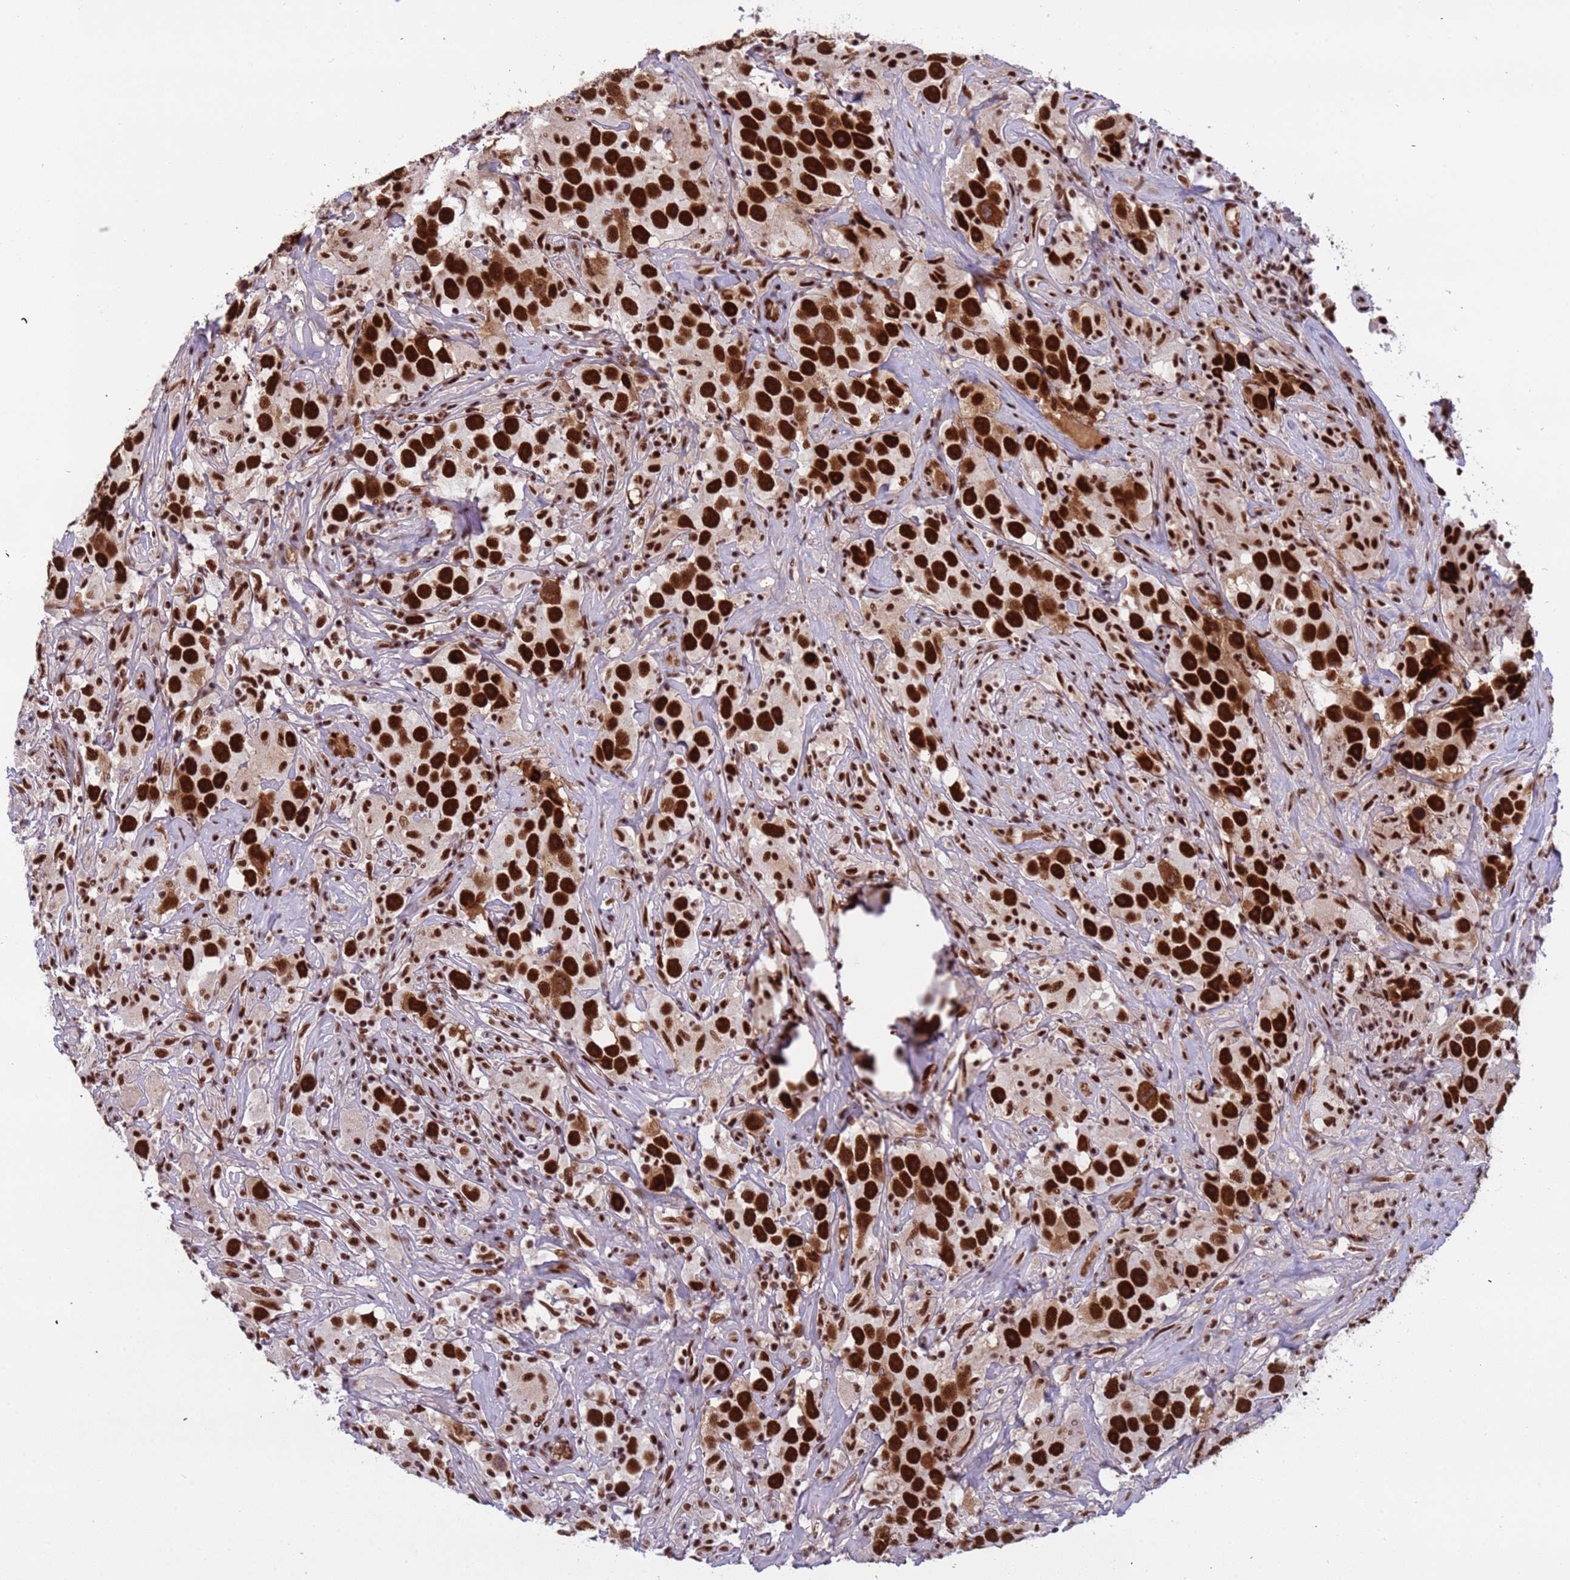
{"staining": {"intensity": "strong", "quantity": ">75%", "location": "nuclear"}, "tissue": "testis cancer", "cell_type": "Tumor cells", "image_type": "cancer", "snomed": [{"axis": "morphology", "description": "Seminoma, NOS"}, {"axis": "topography", "description": "Testis"}], "caption": "This histopathology image displays testis seminoma stained with IHC to label a protein in brown. The nuclear of tumor cells show strong positivity for the protein. Nuclei are counter-stained blue.", "gene": "SRRT", "patient": {"sex": "male", "age": 49}}